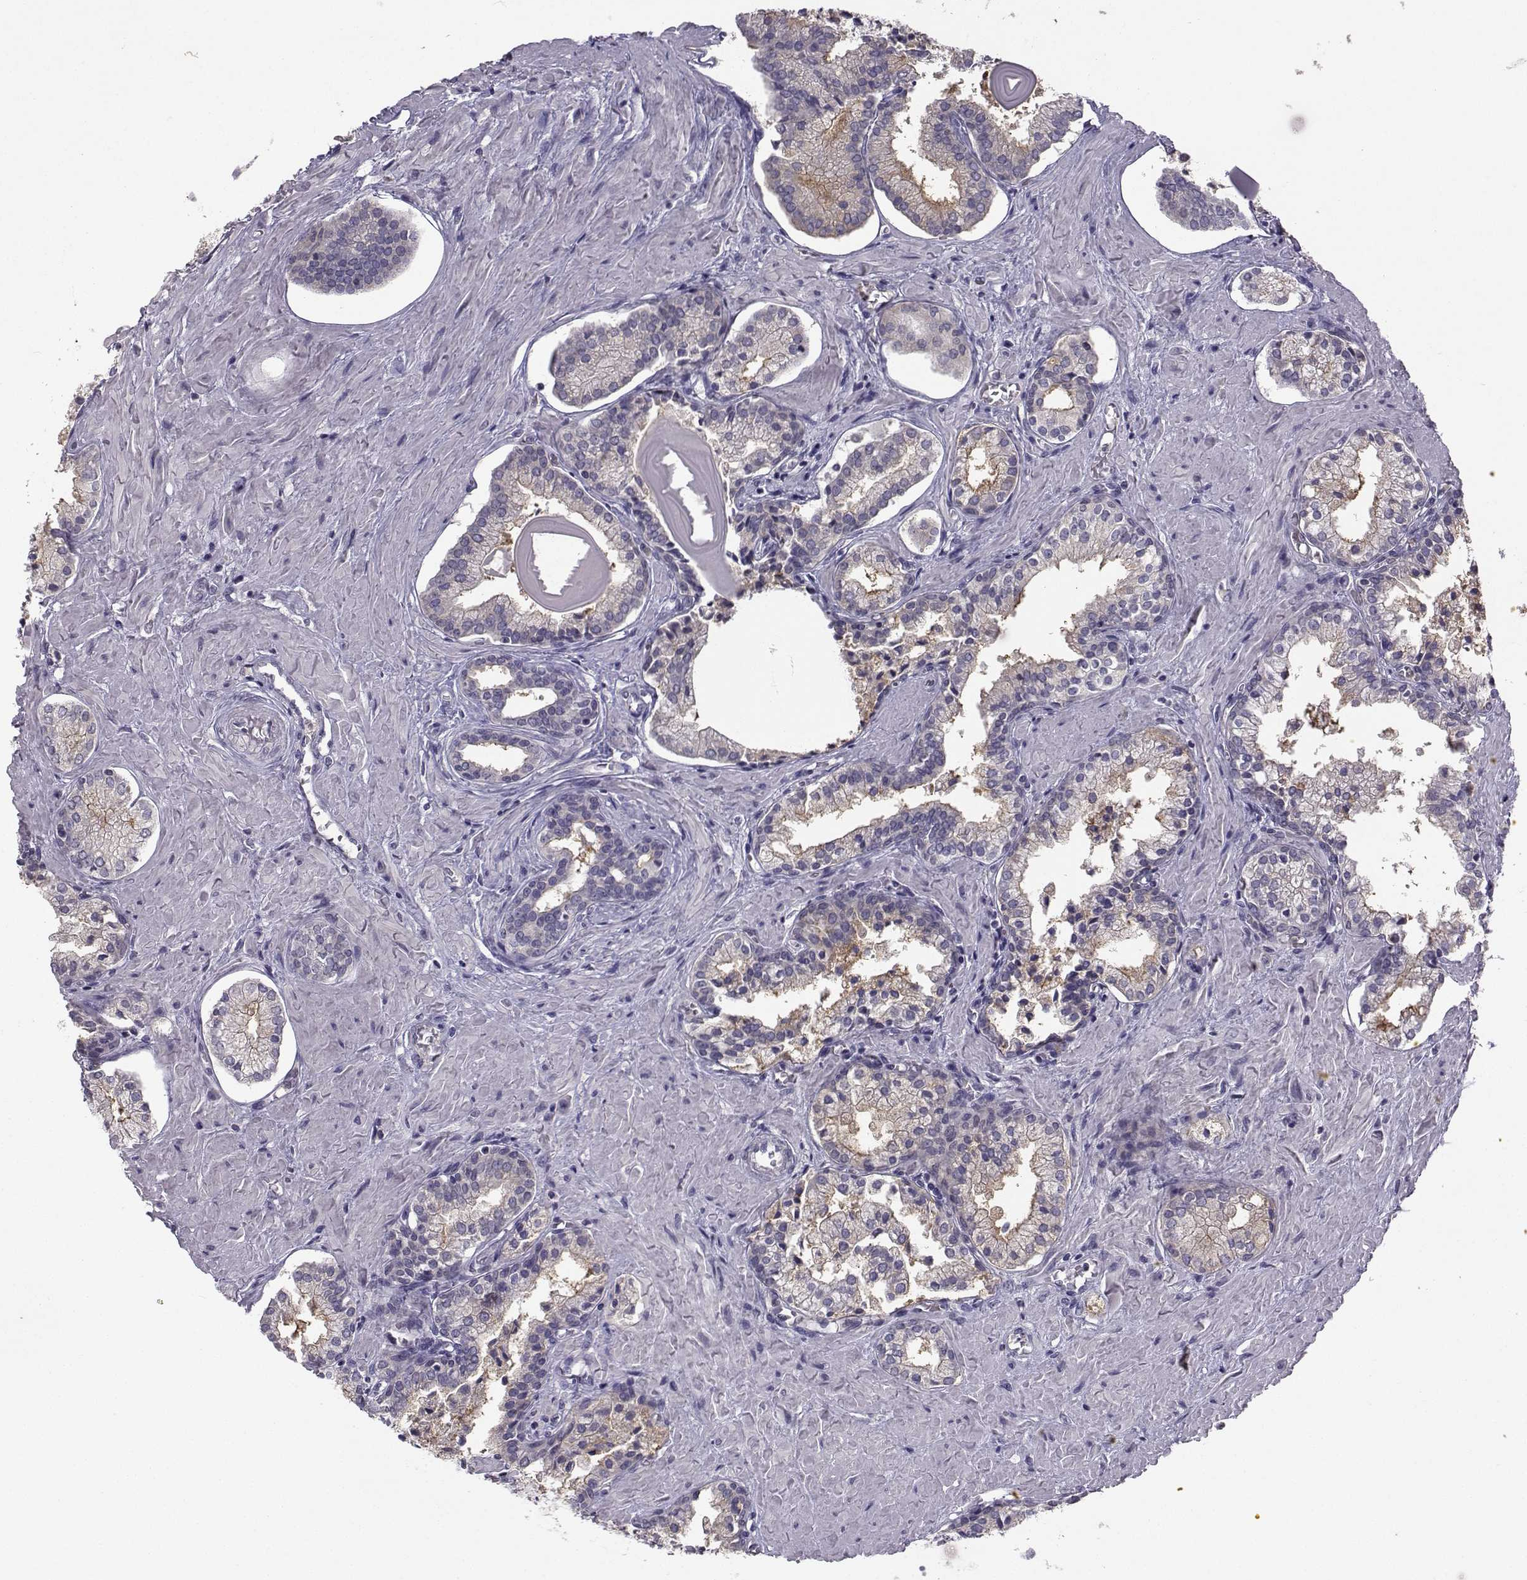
{"staining": {"intensity": "weak", "quantity": "<25%", "location": "cytoplasmic/membranous"}, "tissue": "prostate cancer", "cell_type": "Tumor cells", "image_type": "cancer", "snomed": [{"axis": "morphology", "description": "Adenocarcinoma, NOS"}, {"axis": "topography", "description": "Prostate and seminal vesicle, NOS"}, {"axis": "topography", "description": "Prostate"}], "caption": "The IHC image has no significant staining in tumor cells of prostate cancer (adenocarcinoma) tissue.", "gene": "FCAMR", "patient": {"sex": "male", "age": 44}}